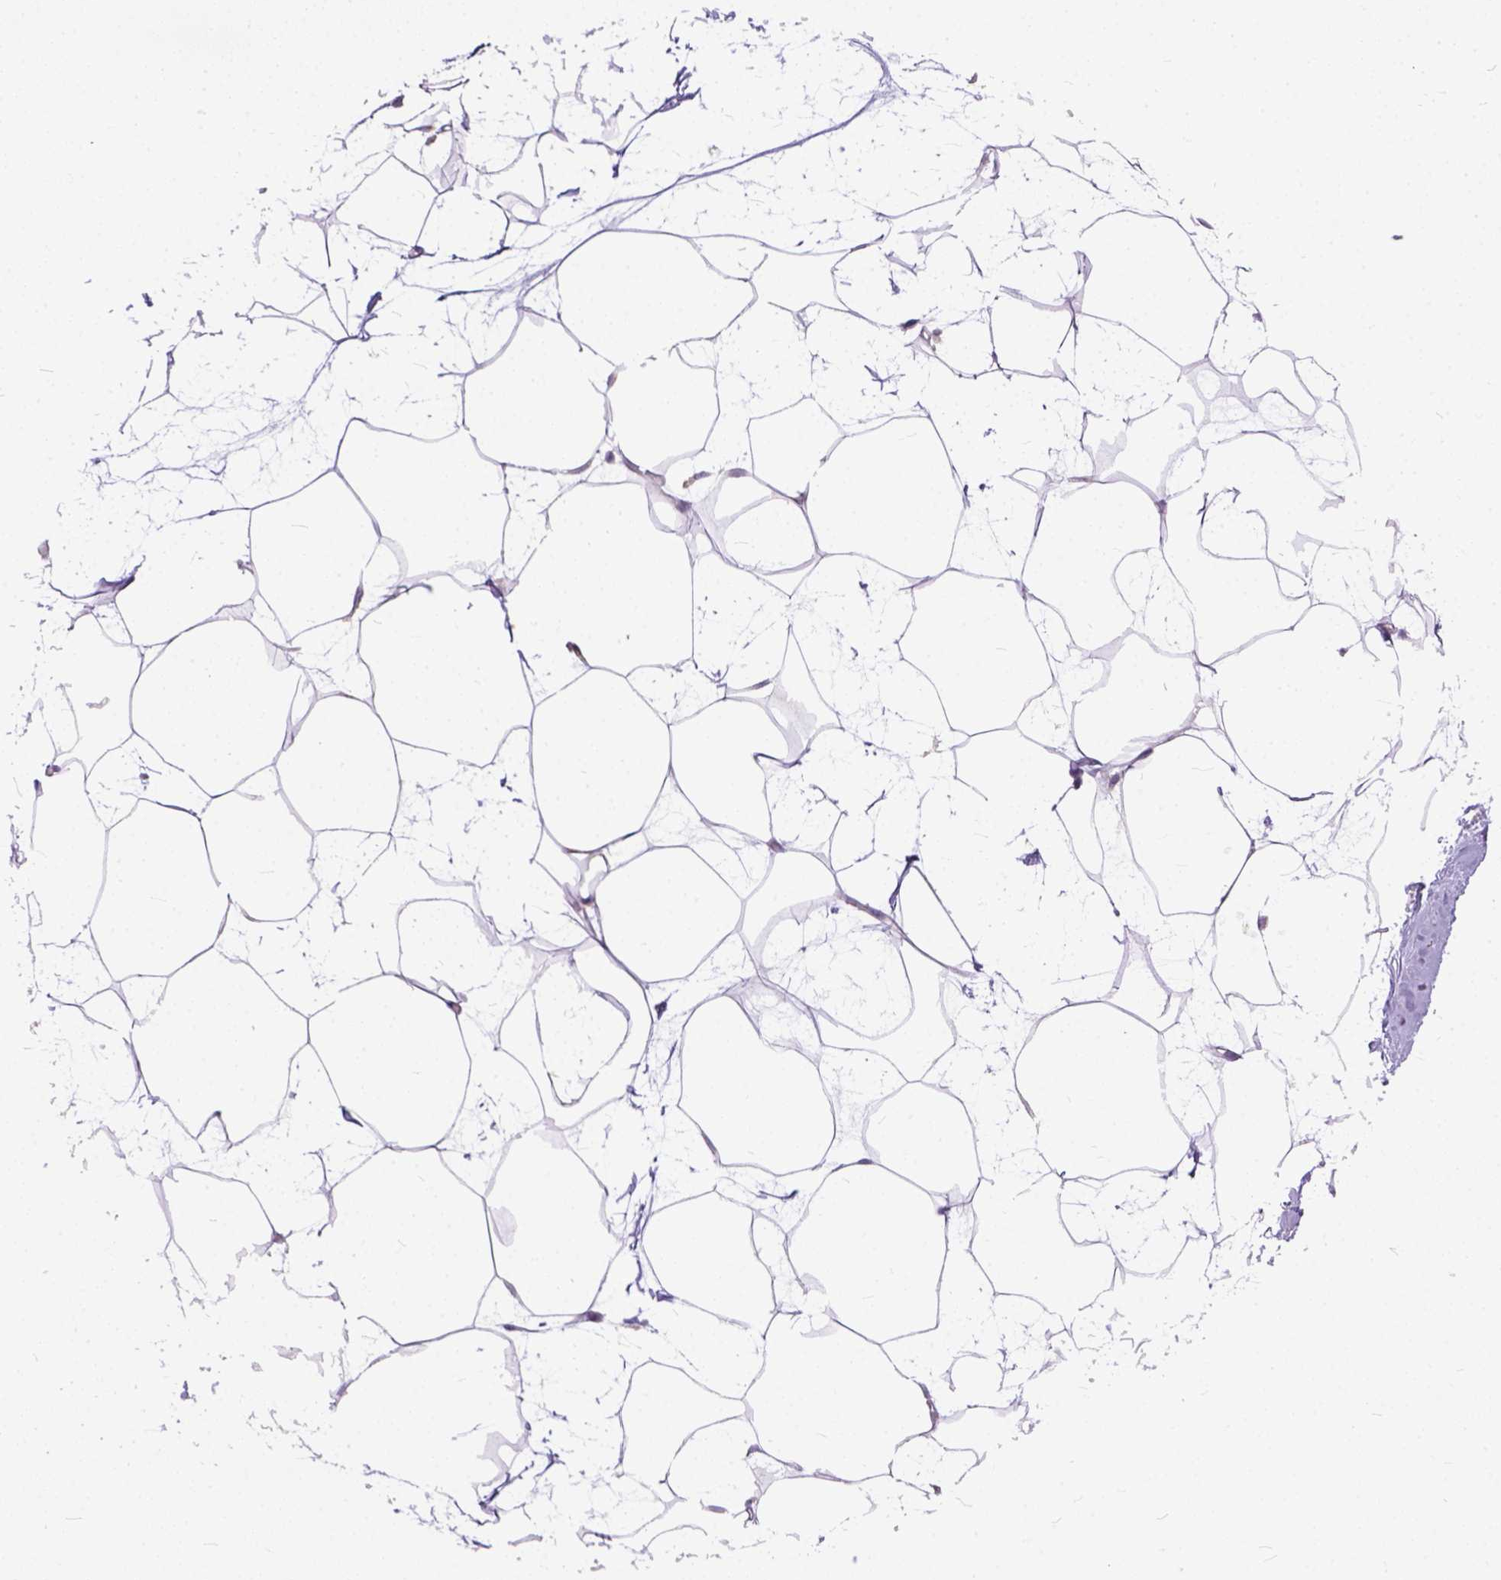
{"staining": {"intensity": "negative", "quantity": "none", "location": "none"}, "tissue": "breast", "cell_type": "Adipocytes", "image_type": "normal", "snomed": [{"axis": "morphology", "description": "Normal tissue, NOS"}, {"axis": "topography", "description": "Breast"}], "caption": "An IHC image of benign breast is shown. There is no staining in adipocytes of breast.", "gene": "BANF2", "patient": {"sex": "female", "age": 45}}